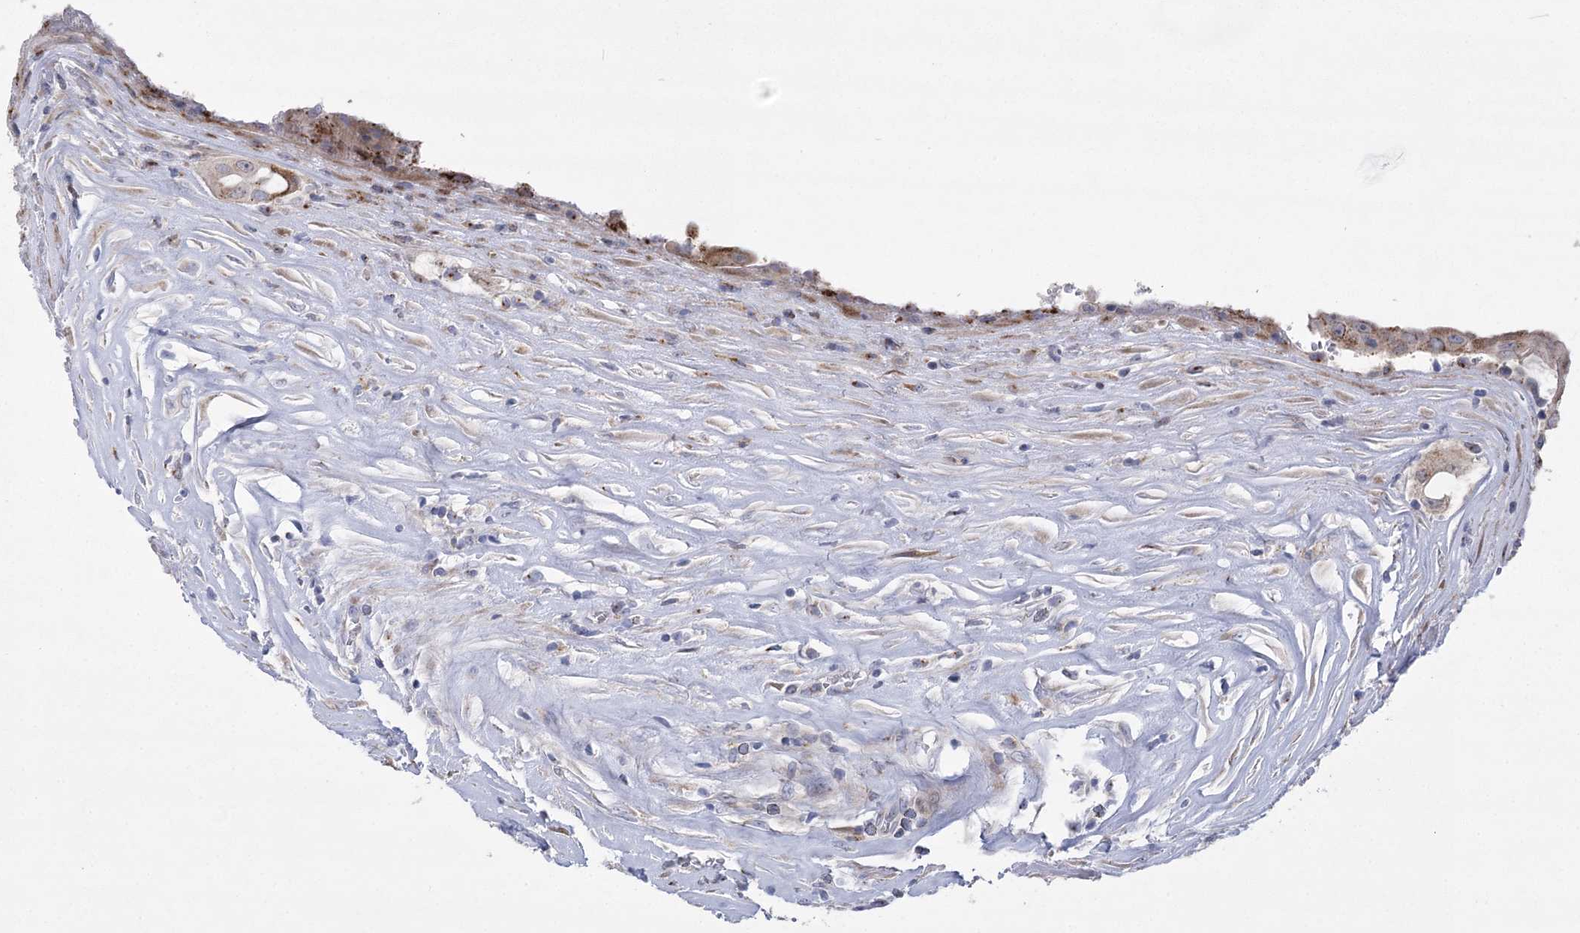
{"staining": {"intensity": "moderate", "quantity": "25%-75%", "location": "cytoplasmic/membranous"}, "tissue": "thyroid cancer", "cell_type": "Tumor cells", "image_type": "cancer", "snomed": [{"axis": "morphology", "description": "Papillary adenocarcinoma, NOS"}, {"axis": "topography", "description": "Thyroid gland"}], "caption": "About 25%-75% of tumor cells in human thyroid cancer (papillary adenocarcinoma) reveal moderate cytoplasmic/membranous protein staining as visualized by brown immunohistochemical staining.", "gene": "NME7", "patient": {"sex": "male", "age": 77}}